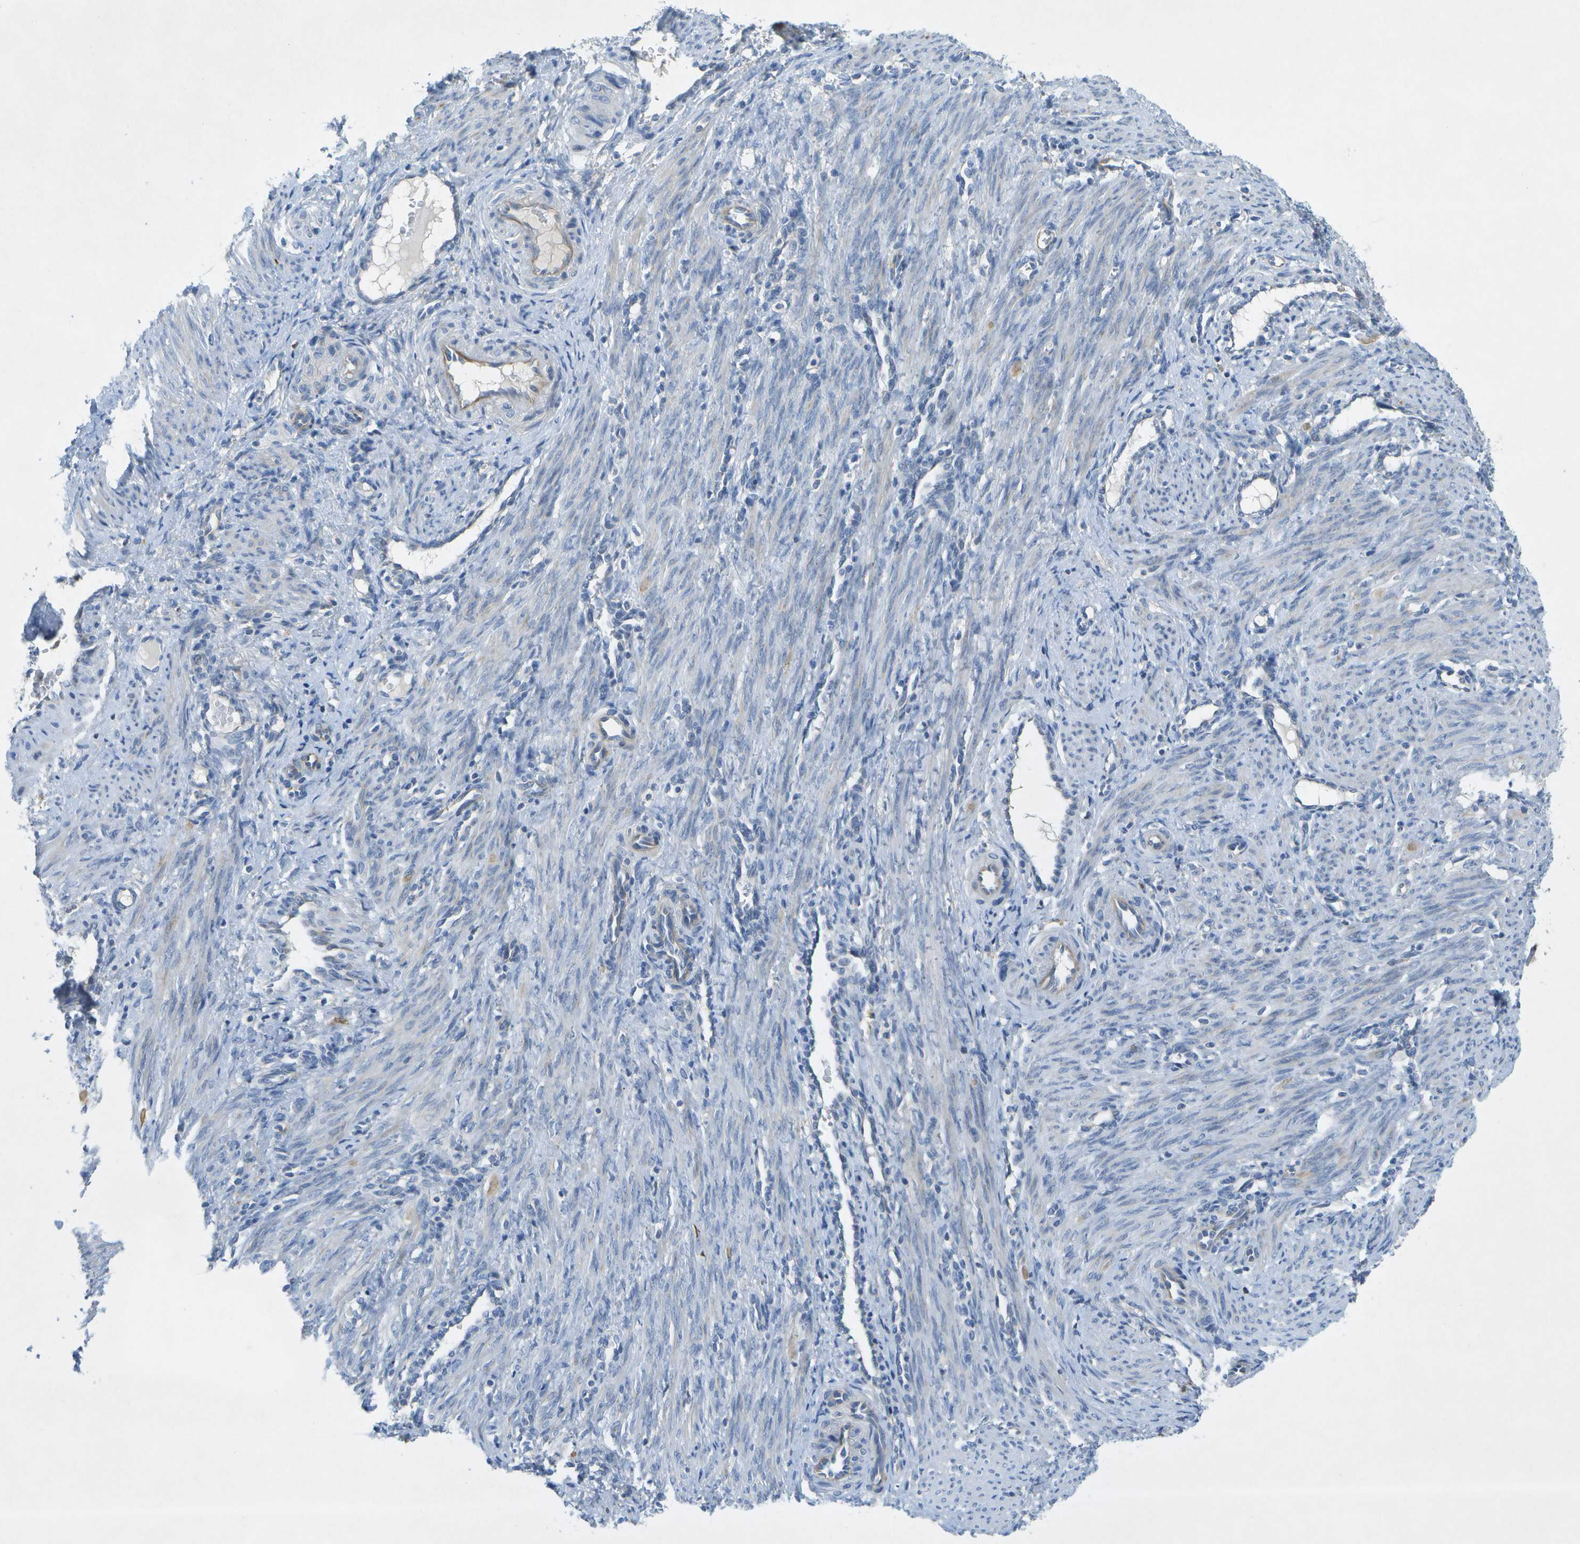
{"staining": {"intensity": "weak", "quantity": ">75%", "location": "cytoplasmic/membranous"}, "tissue": "smooth muscle", "cell_type": "Smooth muscle cells", "image_type": "normal", "snomed": [{"axis": "morphology", "description": "Normal tissue, NOS"}, {"axis": "topography", "description": "Endometrium"}], "caption": "Protein staining demonstrates weak cytoplasmic/membranous positivity in approximately >75% of smooth muscle cells in normal smooth muscle. The staining was performed using DAB to visualize the protein expression in brown, while the nuclei were stained in blue with hematoxylin (Magnification: 20x).", "gene": "WNK2", "patient": {"sex": "female", "age": 33}}